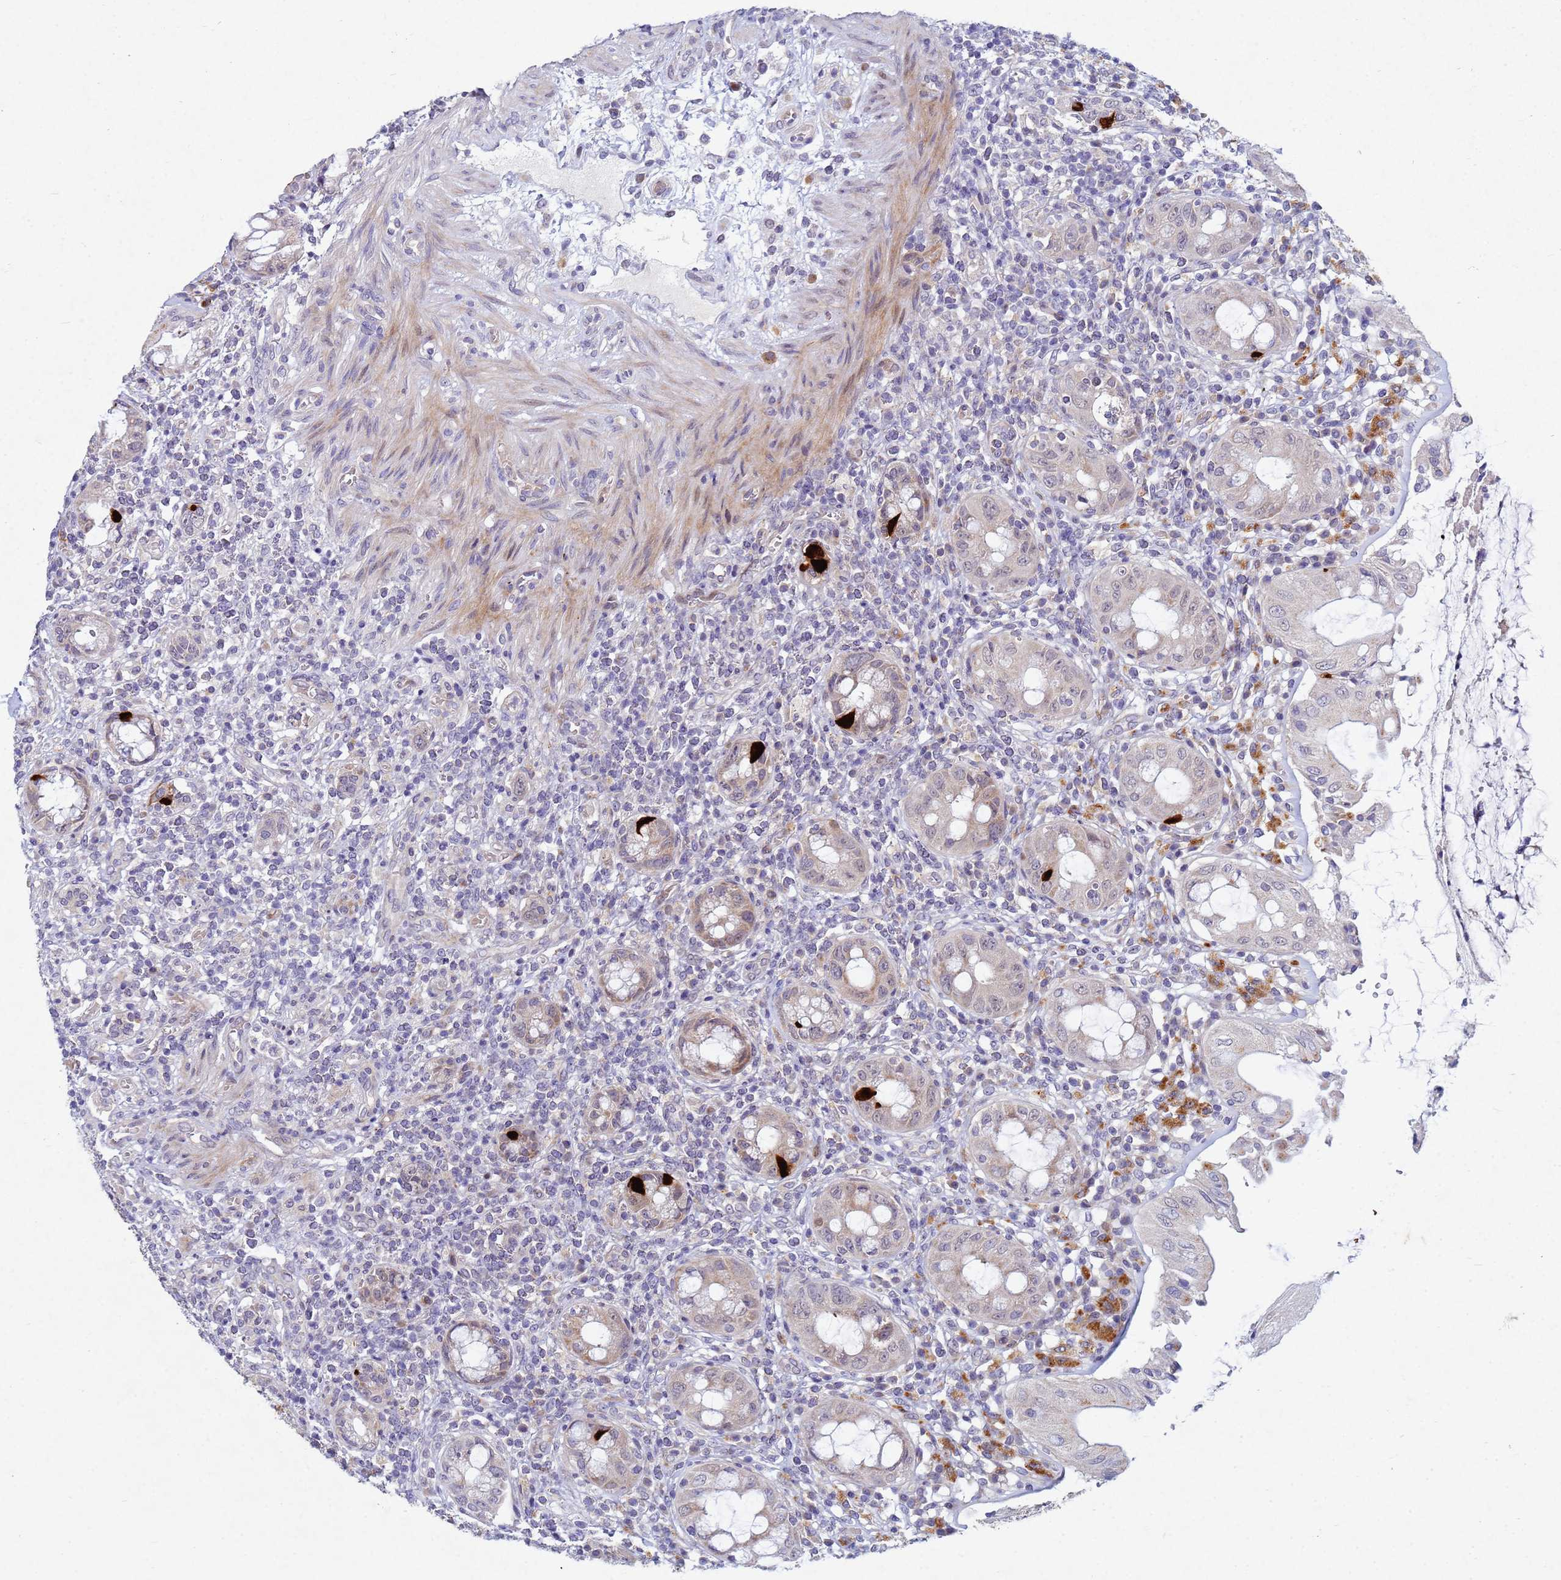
{"staining": {"intensity": "moderate", "quantity": "25%-75%", "location": "cytoplasmic/membranous"}, "tissue": "rectum", "cell_type": "Glandular cells", "image_type": "normal", "snomed": [{"axis": "morphology", "description": "Normal tissue, NOS"}, {"axis": "topography", "description": "Rectum"}], "caption": "Protein expression analysis of unremarkable rectum reveals moderate cytoplasmic/membranous positivity in about 25%-75% of glandular cells. The staining is performed using DAB brown chromogen to label protein expression. The nuclei are counter-stained blue using hematoxylin.", "gene": "TNPO2", "patient": {"sex": "female", "age": 57}}